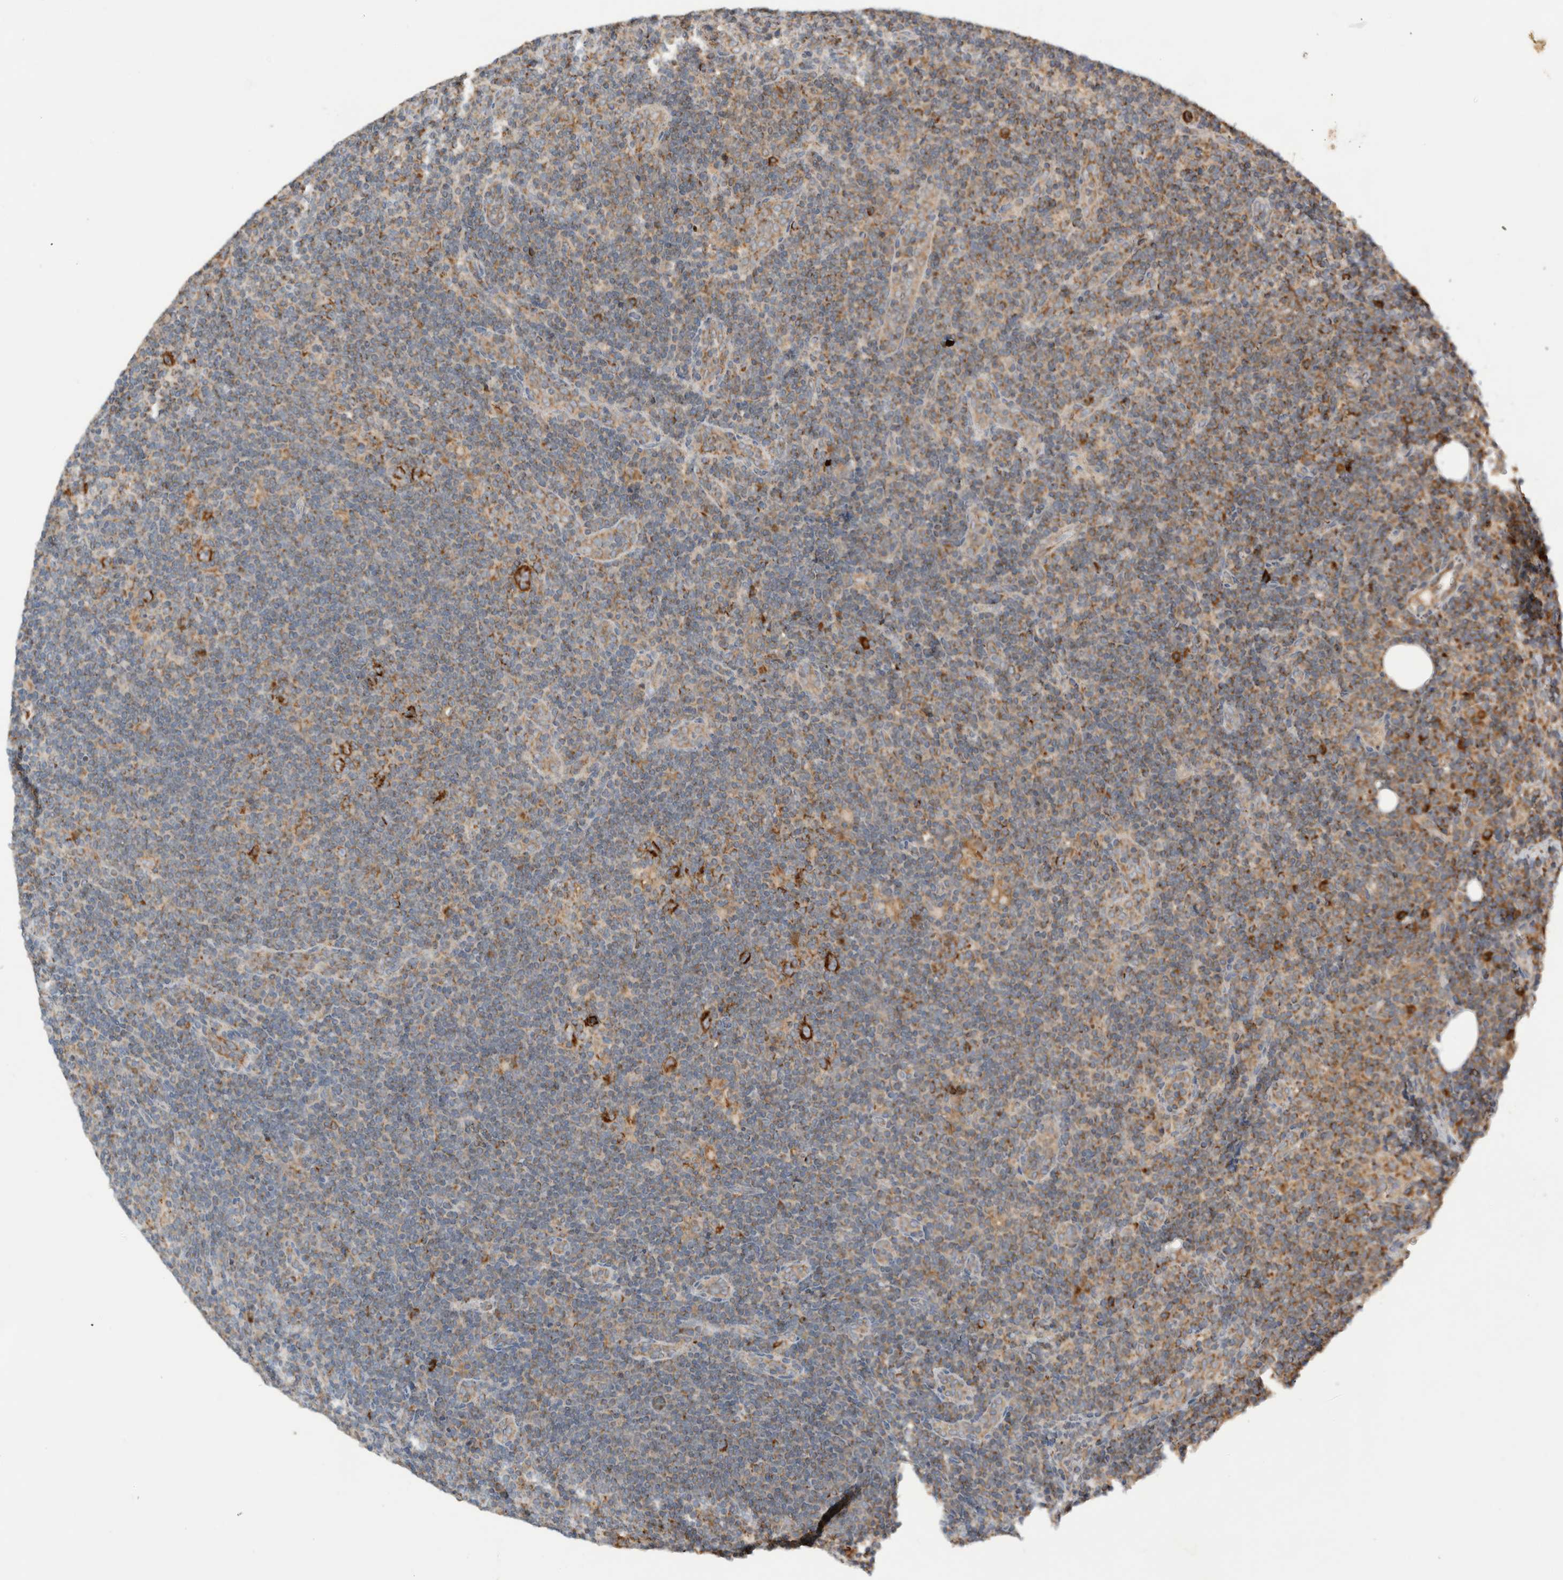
{"staining": {"intensity": "strong", "quantity": "25%-75%", "location": "cytoplasmic/membranous"}, "tissue": "lymphoma", "cell_type": "Tumor cells", "image_type": "cancer", "snomed": [{"axis": "morphology", "description": "Hodgkin's disease, NOS"}, {"axis": "topography", "description": "Lymph node"}], "caption": "The immunohistochemical stain labels strong cytoplasmic/membranous staining in tumor cells of lymphoma tissue.", "gene": "AMPD1", "patient": {"sex": "female", "age": 57}}